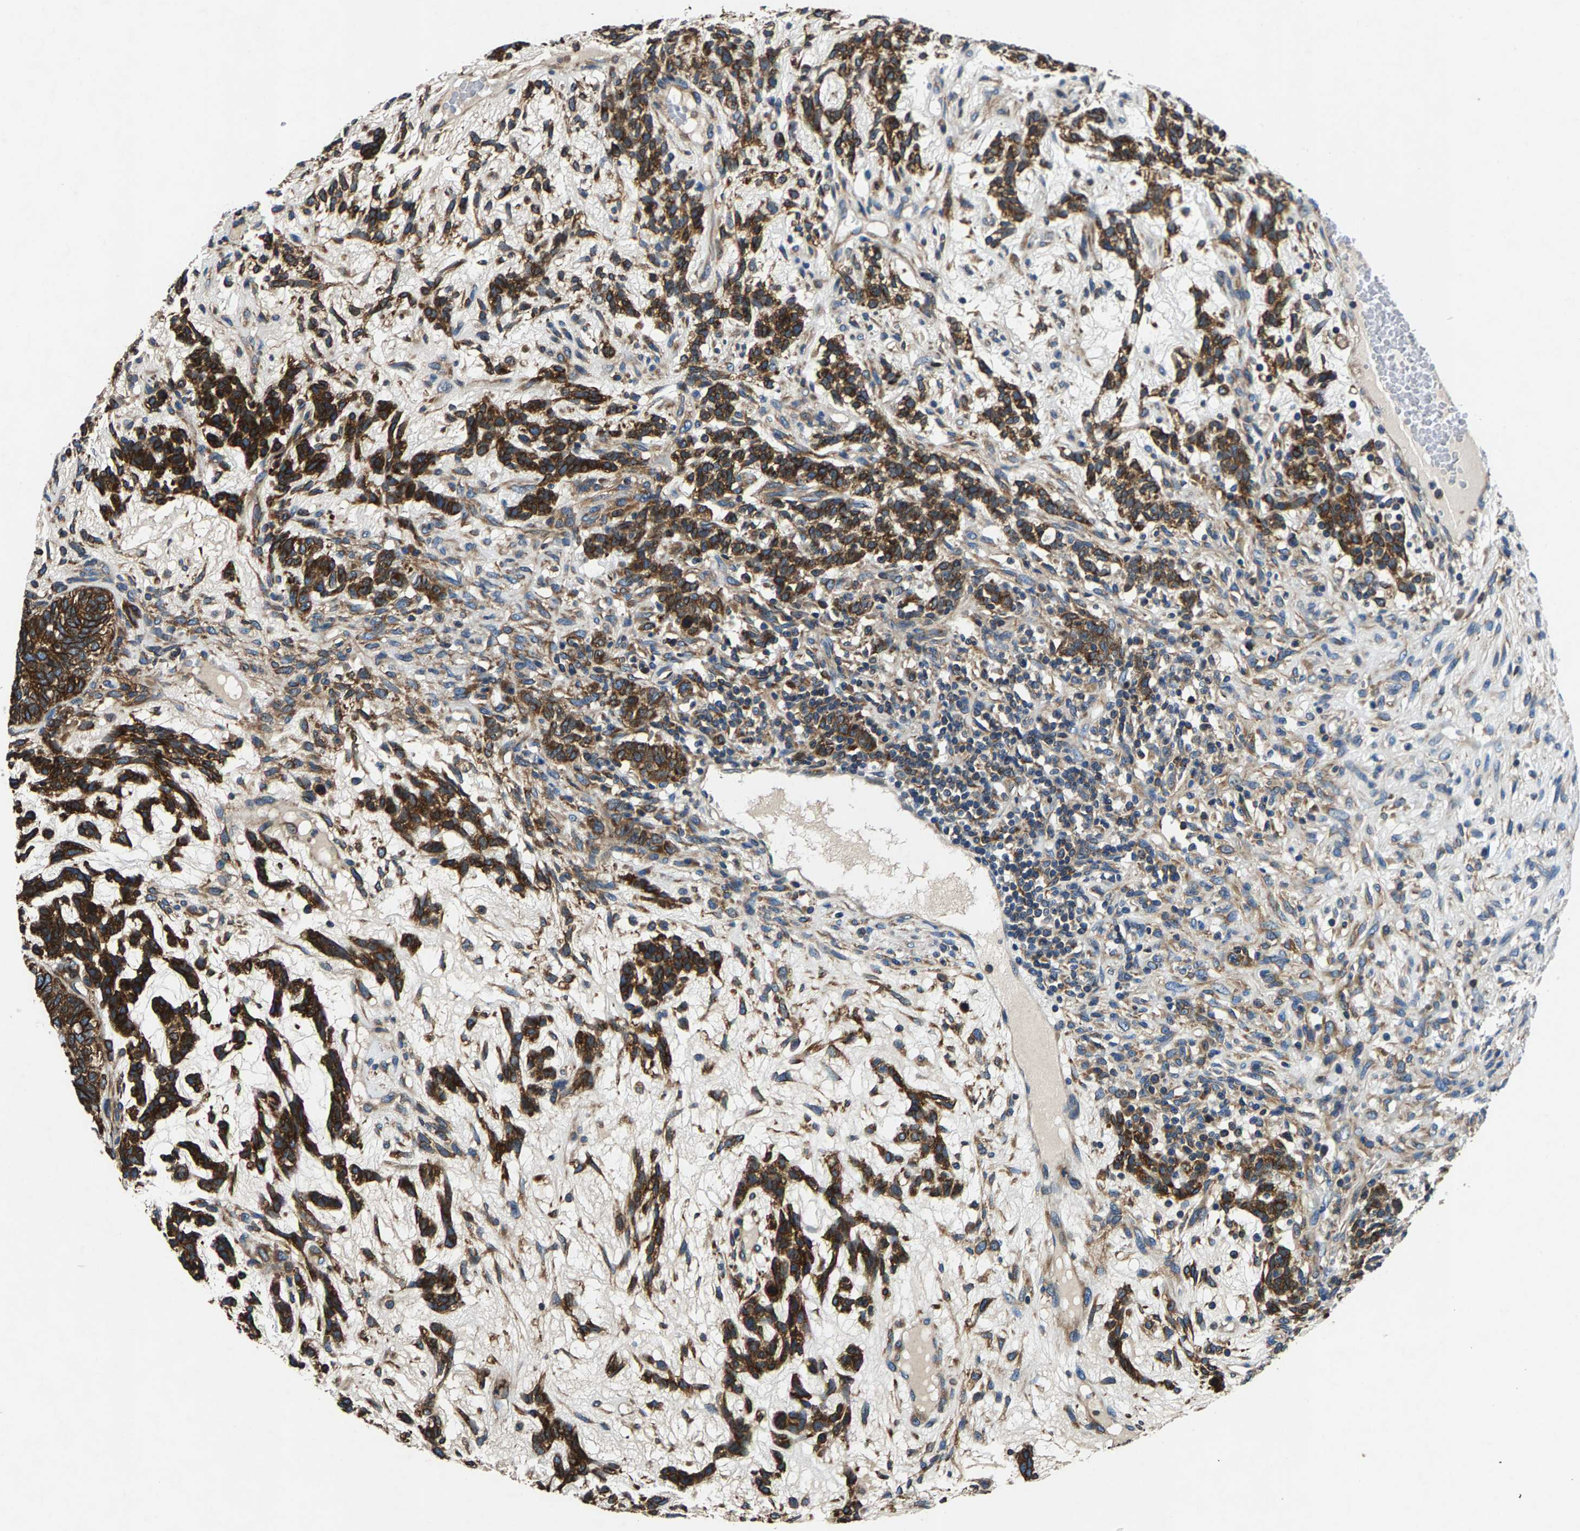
{"staining": {"intensity": "strong", "quantity": ">75%", "location": "cytoplasmic/membranous"}, "tissue": "testis cancer", "cell_type": "Tumor cells", "image_type": "cancer", "snomed": [{"axis": "morphology", "description": "Seminoma, NOS"}, {"axis": "topography", "description": "Testis"}], "caption": "Human testis cancer stained with a brown dye reveals strong cytoplasmic/membranous positive positivity in approximately >75% of tumor cells.", "gene": "LPCAT1", "patient": {"sex": "male", "age": 28}}